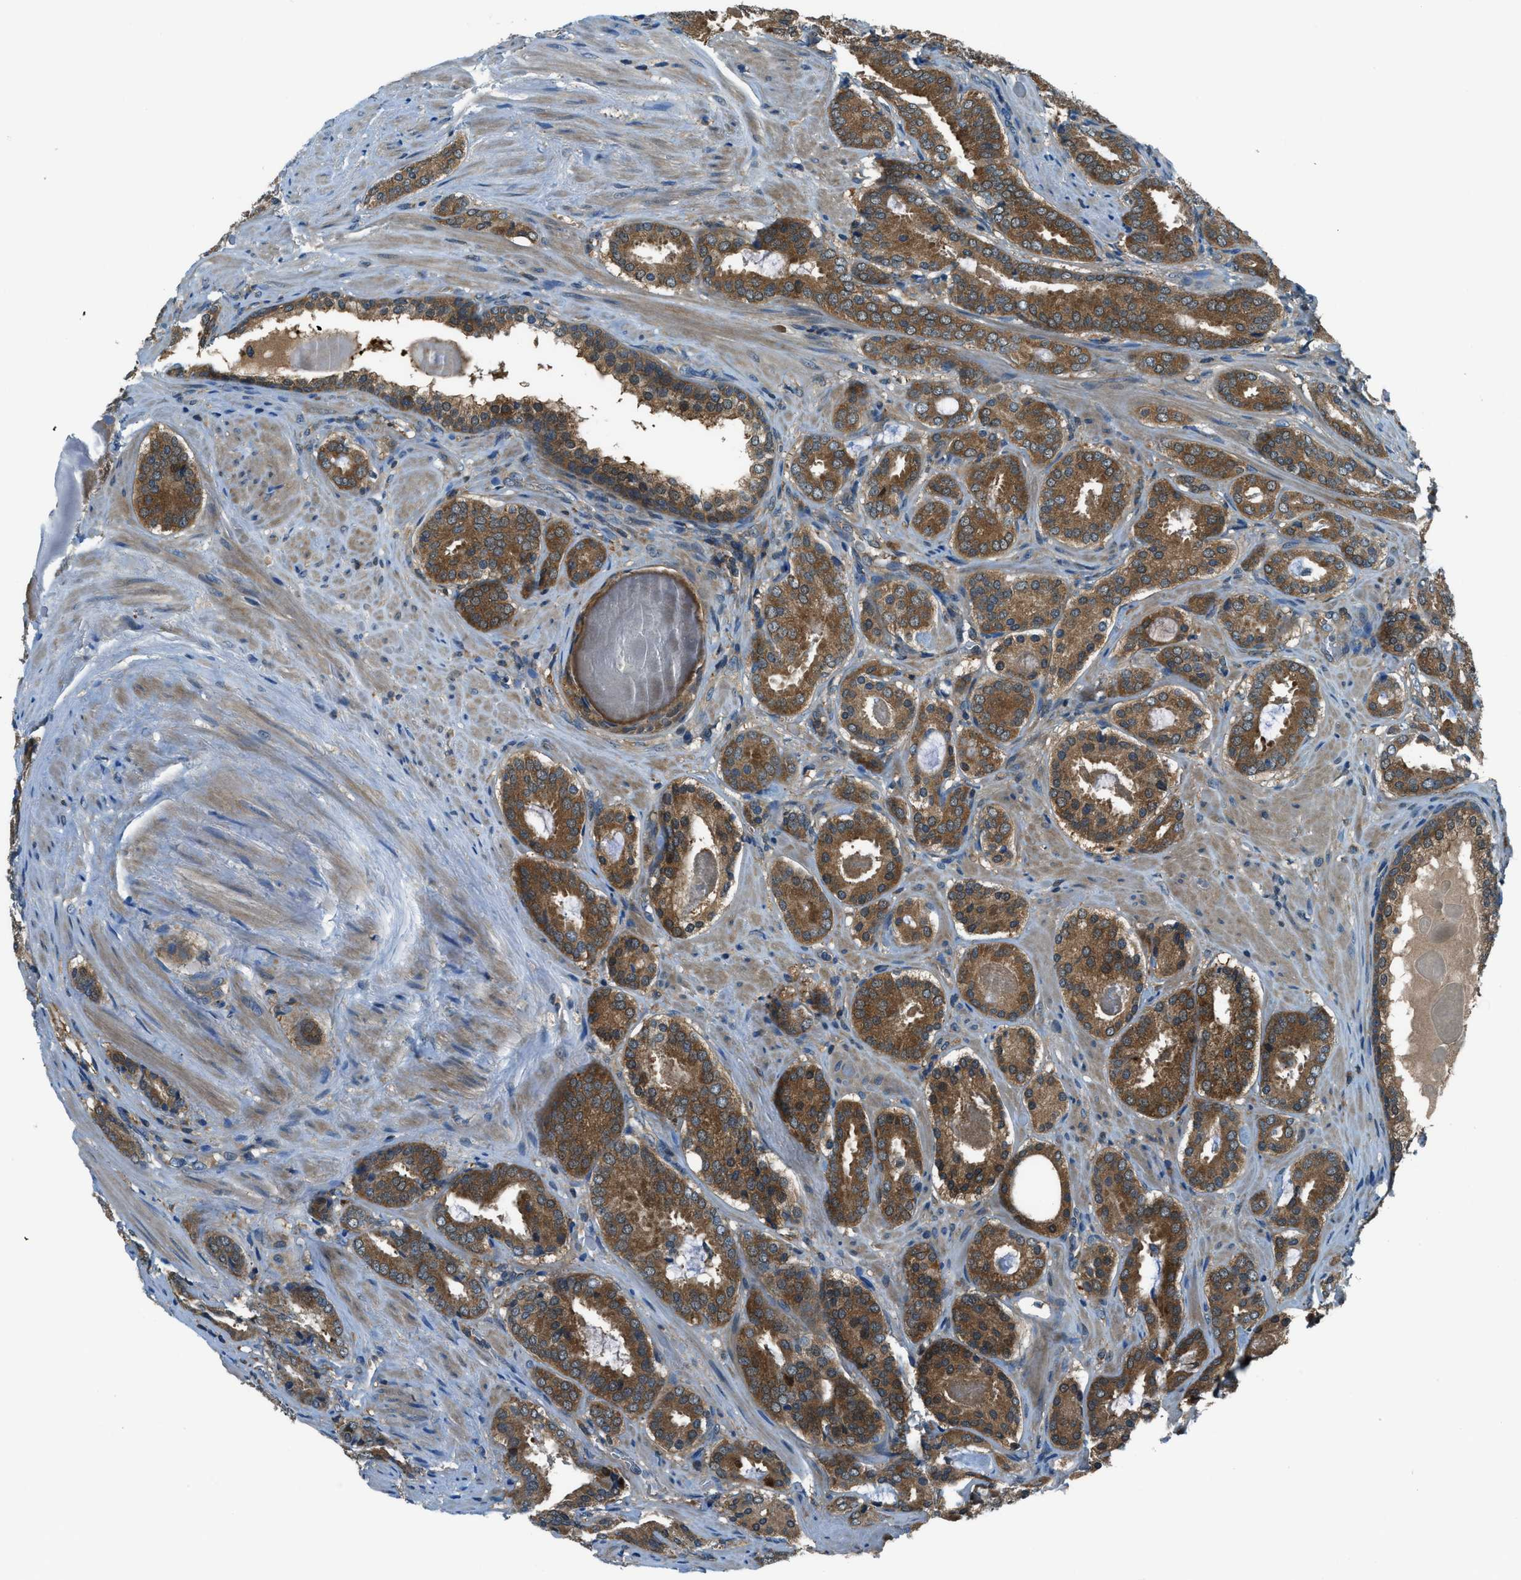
{"staining": {"intensity": "strong", "quantity": ">75%", "location": "cytoplasmic/membranous"}, "tissue": "prostate cancer", "cell_type": "Tumor cells", "image_type": "cancer", "snomed": [{"axis": "morphology", "description": "Adenocarcinoma, Low grade"}, {"axis": "topography", "description": "Prostate"}], "caption": "A photomicrograph showing strong cytoplasmic/membranous staining in about >75% of tumor cells in prostate cancer, as visualized by brown immunohistochemical staining.", "gene": "HEBP2", "patient": {"sex": "male", "age": 69}}